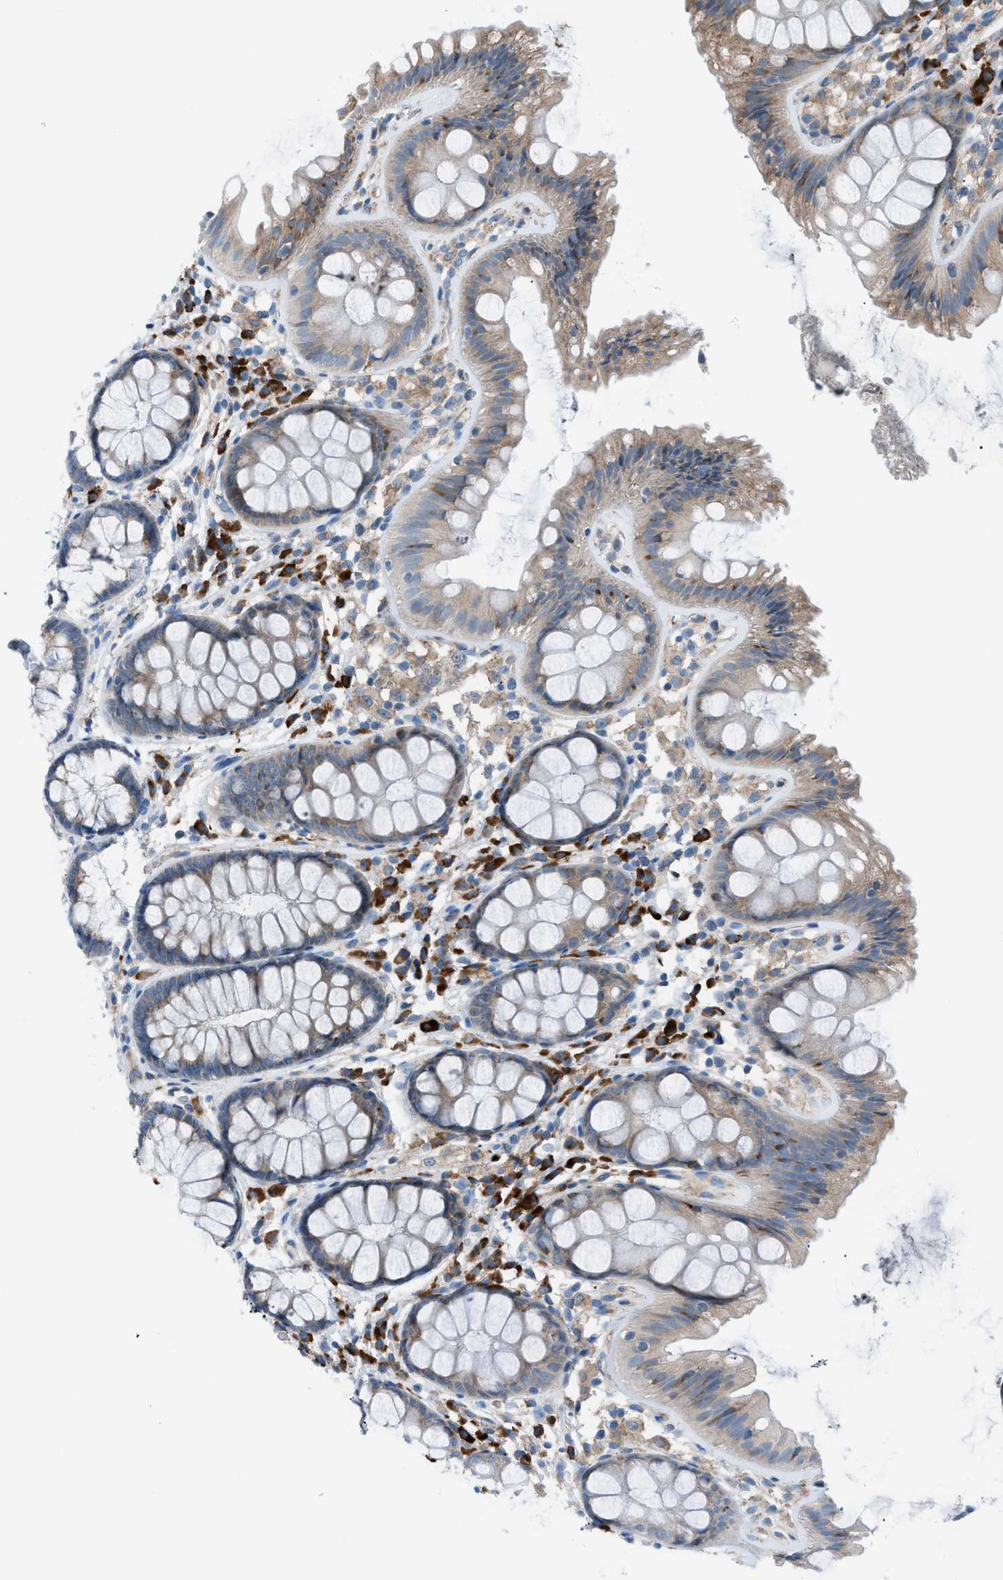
{"staining": {"intensity": "weak", "quantity": "25%-75%", "location": "cytoplasmic/membranous"}, "tissue": "colon", "cell_type": "Endothelial cells", "image_type": "normal", "snomed": [{"axis": "morphology", "description": "Normal tissue, NOS"}, {"axis": "topography", "description": "Colon"}], "caption": "Immunohistochemical staining of normal human colon displays low levels of weak cytoplasmic/membranous expression in about 25%-75% of endothelial cells.", "gene": "HEG1", "patient": {"sex": "female", "age": 56}}